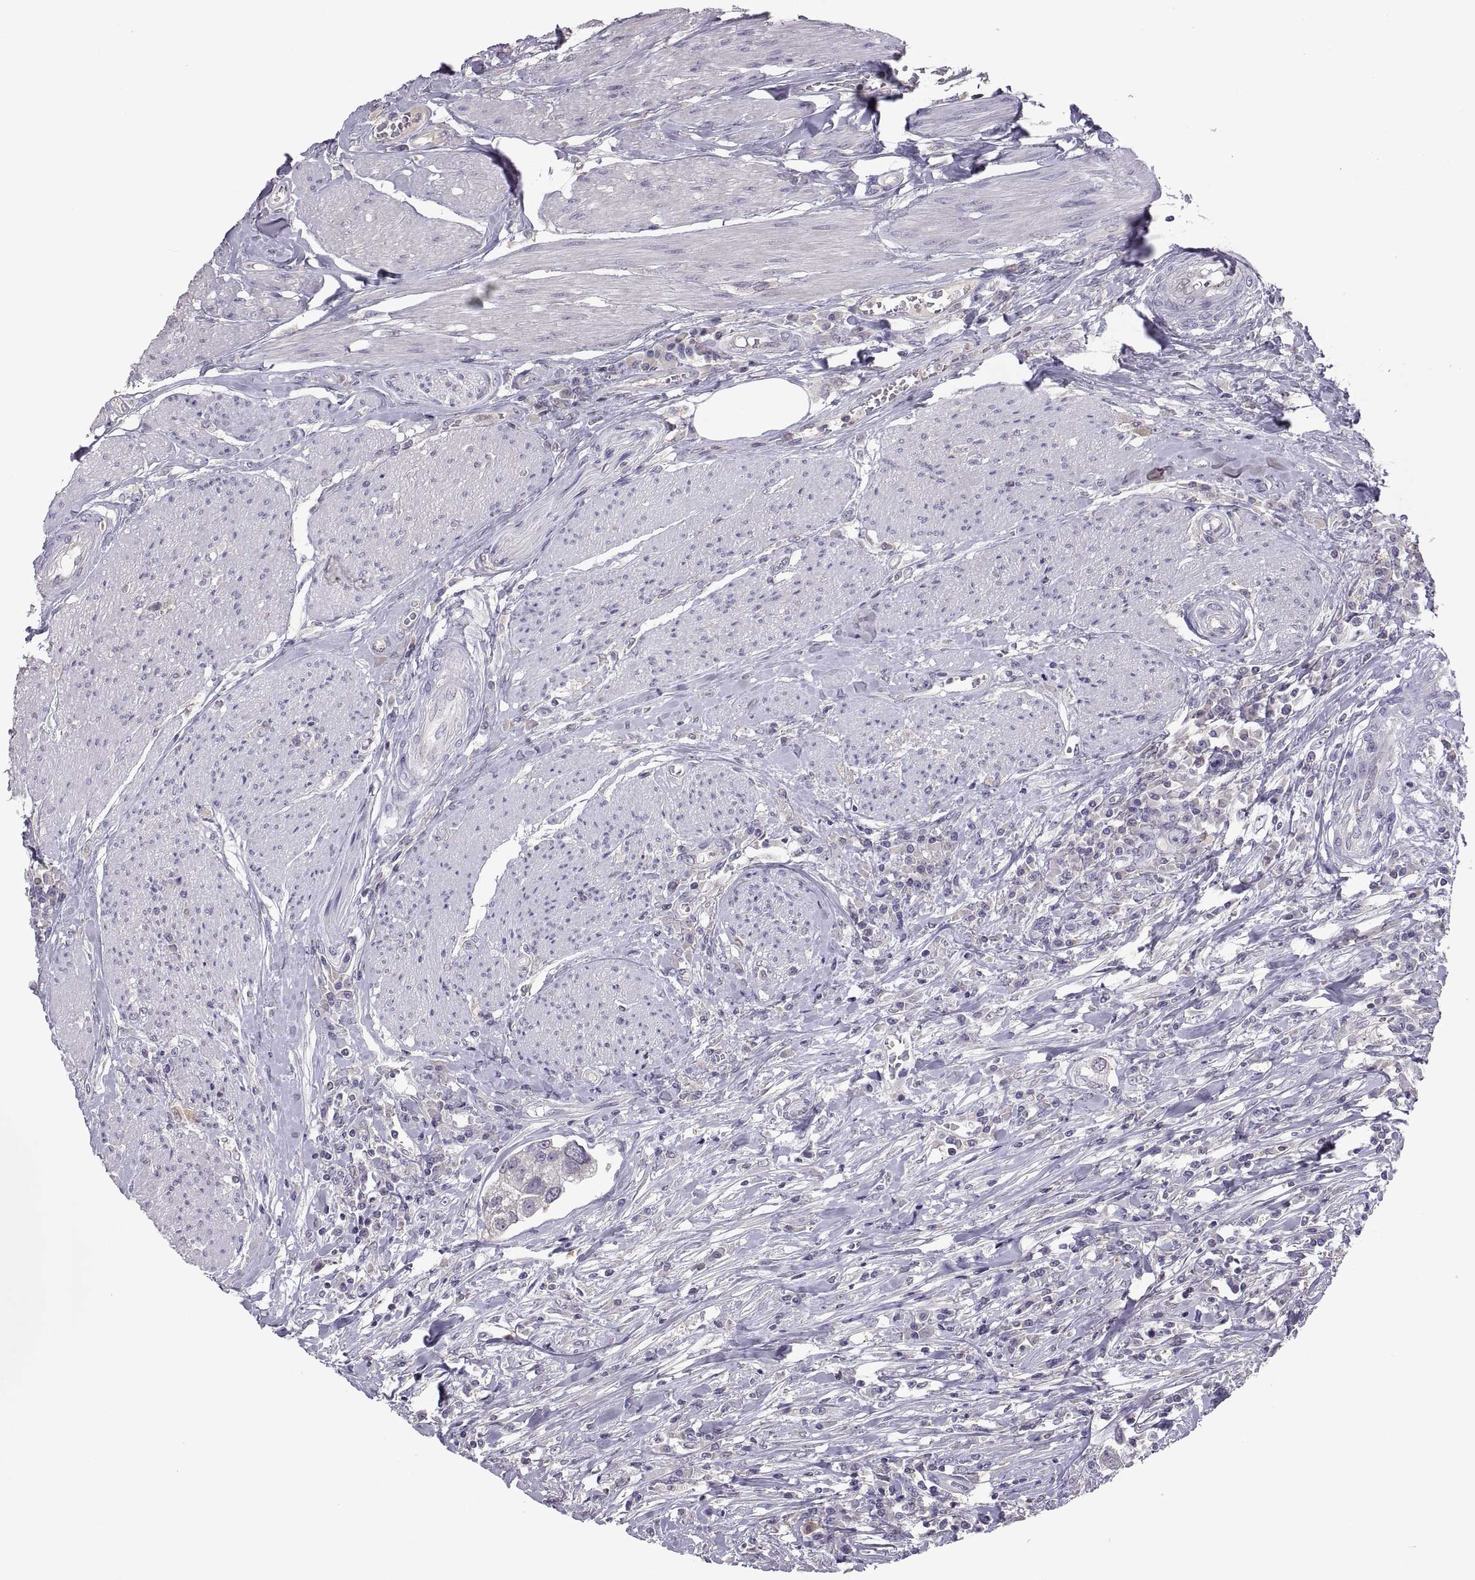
{"staining": {"intensity": "negative", "quantity": "none", "location": "none"}, "tissue": "urothelial cancer", "cell_type": "Tumor cells", "image_type": "cancer", "snomed": [{"axis": "morphology", "description": "Urothelial carcinoma, NOS"}, {"axis": "morphology", "description": "Urothelial carcinoma, High grade"}, {"axis": "topography", "description": "Urinary bladder"}], "caption": "Image shows no protein staining in tumor cells of urothelial cancer tissue.", "gene": "FGF9", "patient": {"sex": "male", "age": 63}}